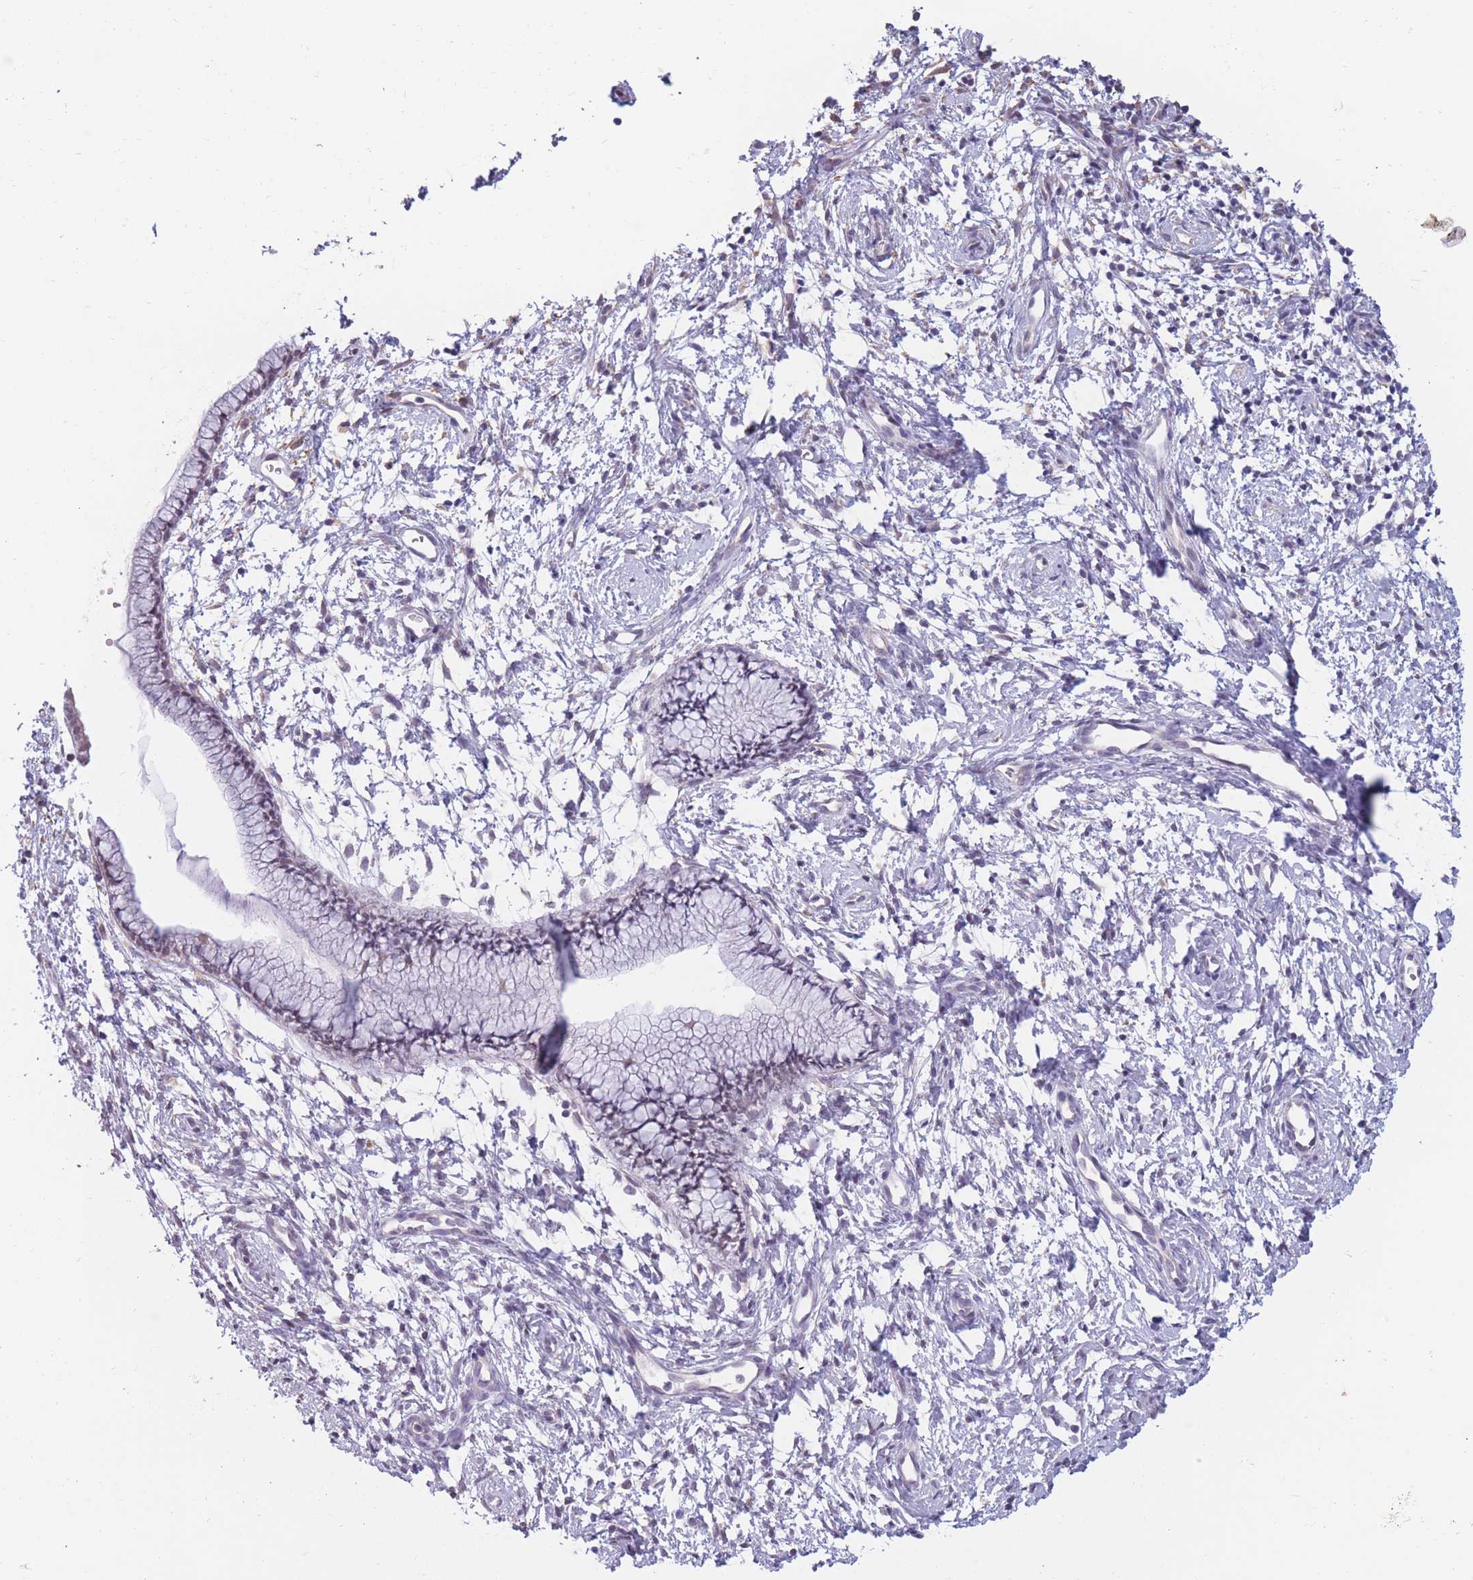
{"staining": {"intensity": "negative", "quantity": "none", "location": "none"}, "tissue": "cervix", "cell_type": "Glandular cells", "image_type": "normal", "snomed": [{"axis": "morphology", "description": "Normal tissue, NOS"}, {"axis": "topography", "description": "Cervix"}], "caption": "Immunohistochemistry micrograph of normal human cervix stained for a protein (brown), which exhibits no positivity in glandular cells. (DAB (3,3'-diaminobenzidine) immunohistochemistry (IHC) with hematoxylin counter stain).", "gene": "COL27A1", "patient": {"sex": "female", "age": 57}}